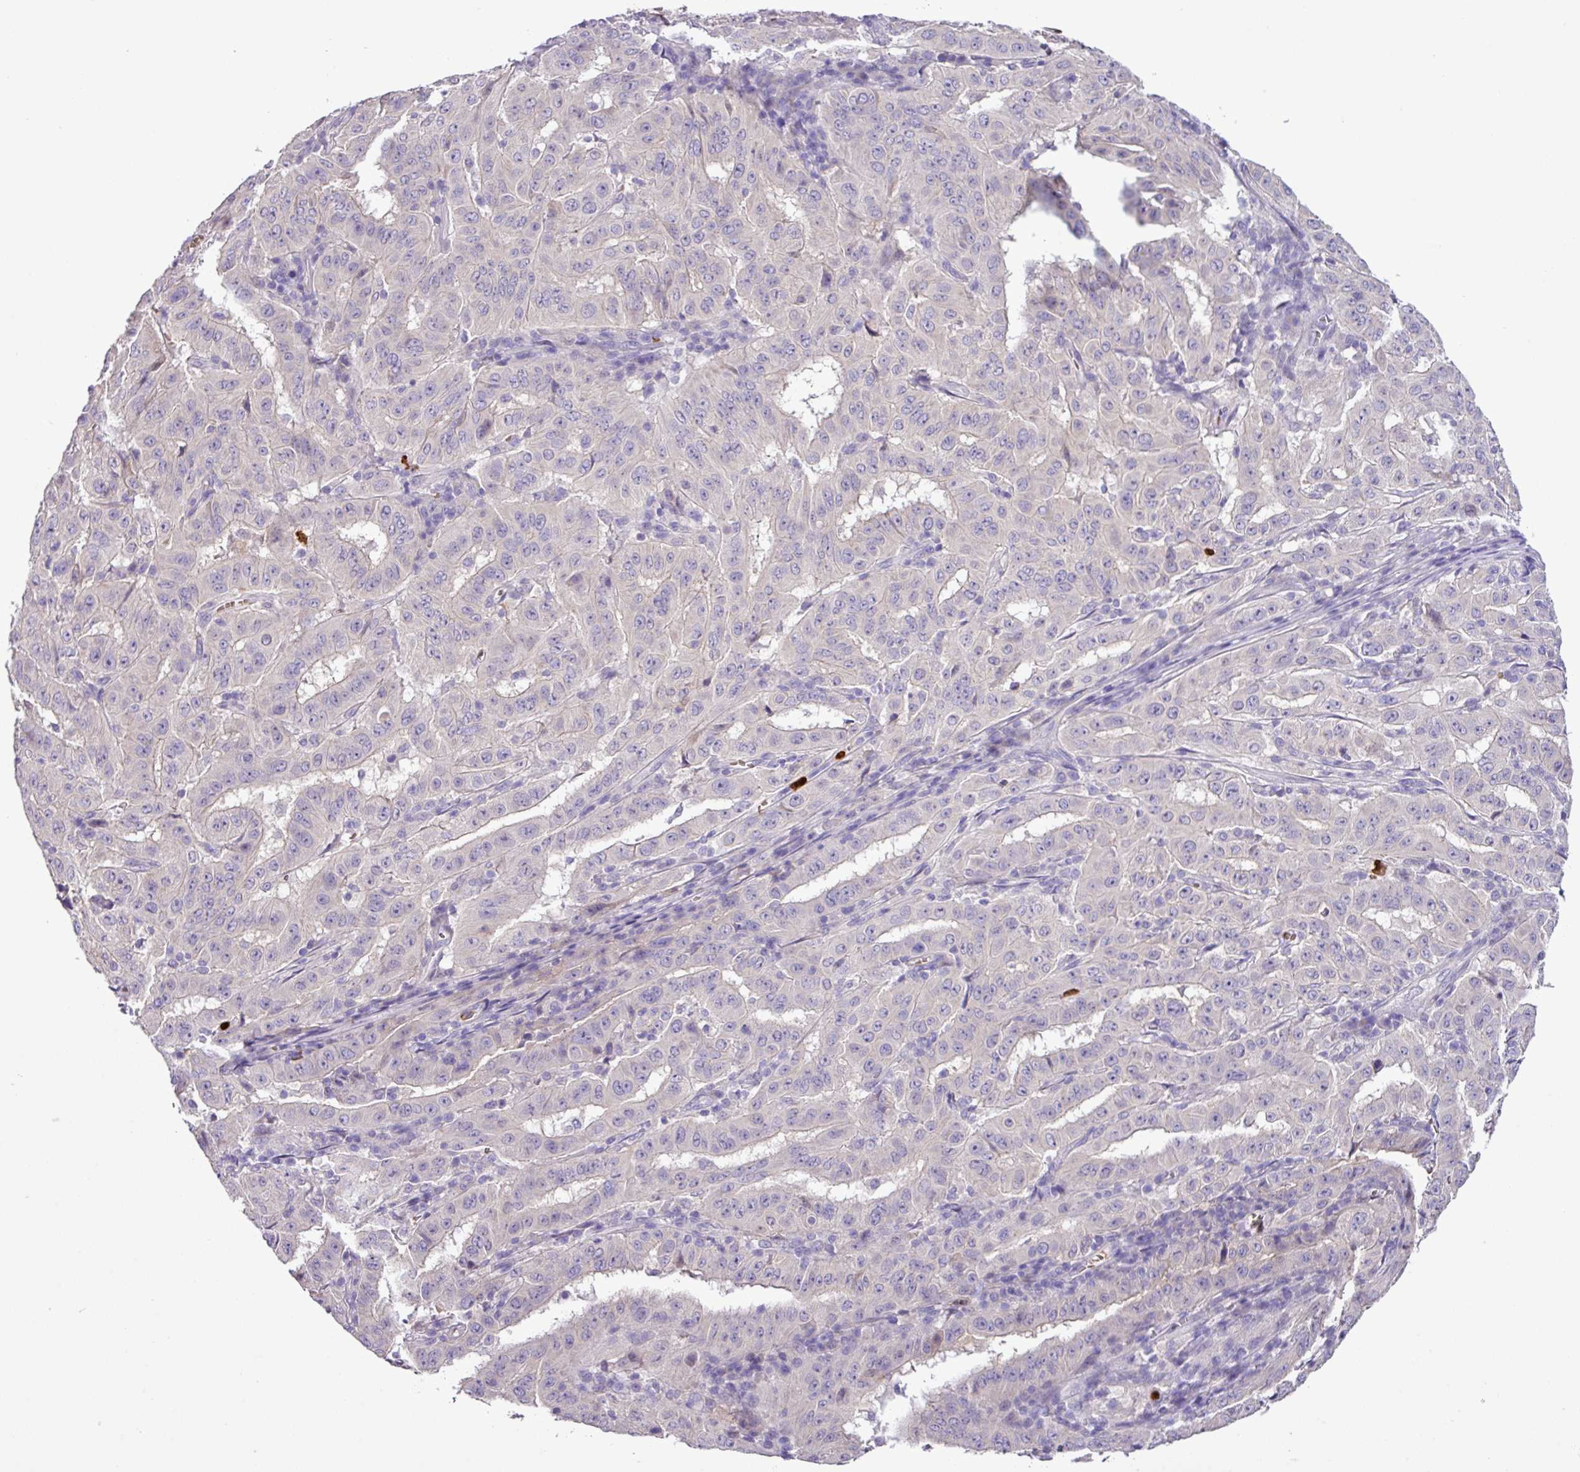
{"staining": {"intensity": "negative", "quantity": "none", "location": "none"}, "tissue": "pancreatic cancer", "cell_type": "Tumor cells", "image_type": "cancer", "snomed": [{"axis": "morphology", "description": "Adenocarcinoma, NOS"}, {"axis": "topography", "description": "Pancreas"}], "caption": "Immunohistochemistry image of neoplastic tissue: pancreatic adenocarcinoma stained with DAB reveals no significant protein staining in tumor cells. Brightfield microscopy of immunohistochemistry stained with DAB (brown) and hematoxylin (blue), captured at high magnification.", "gene": "MGAT4B", "patient": {"sex": "male", "age": 63}}